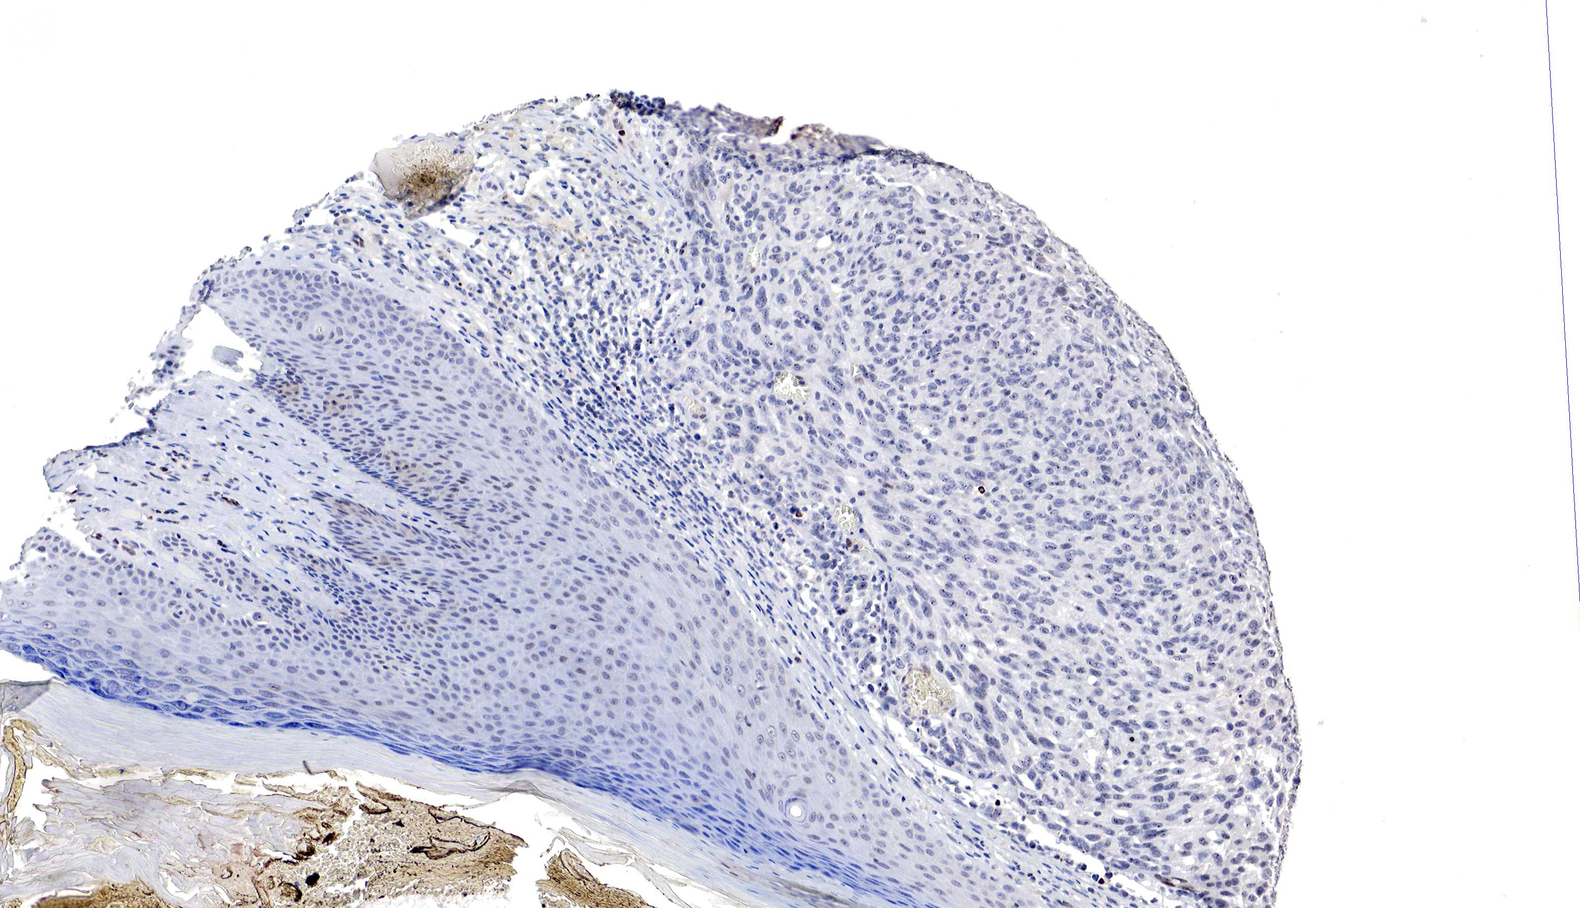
{"staining": {"intensity": "negative", "quantity": "none", "location": "none"}, "tissue": "melanoma", "cell_type": "Tumor cells", "image_type": "cancer", "snomed": [{"axis": "morphology", "description": "Malignant melanoma, NOS"}, {"axis": "topography", "description": "Skin"}], "caption": "A micrograph of melanoma stained for a protein reveals no brown staining in tumor cells.", "gene": "DACH2", "patient": {"sex": "male", "age": 76}}